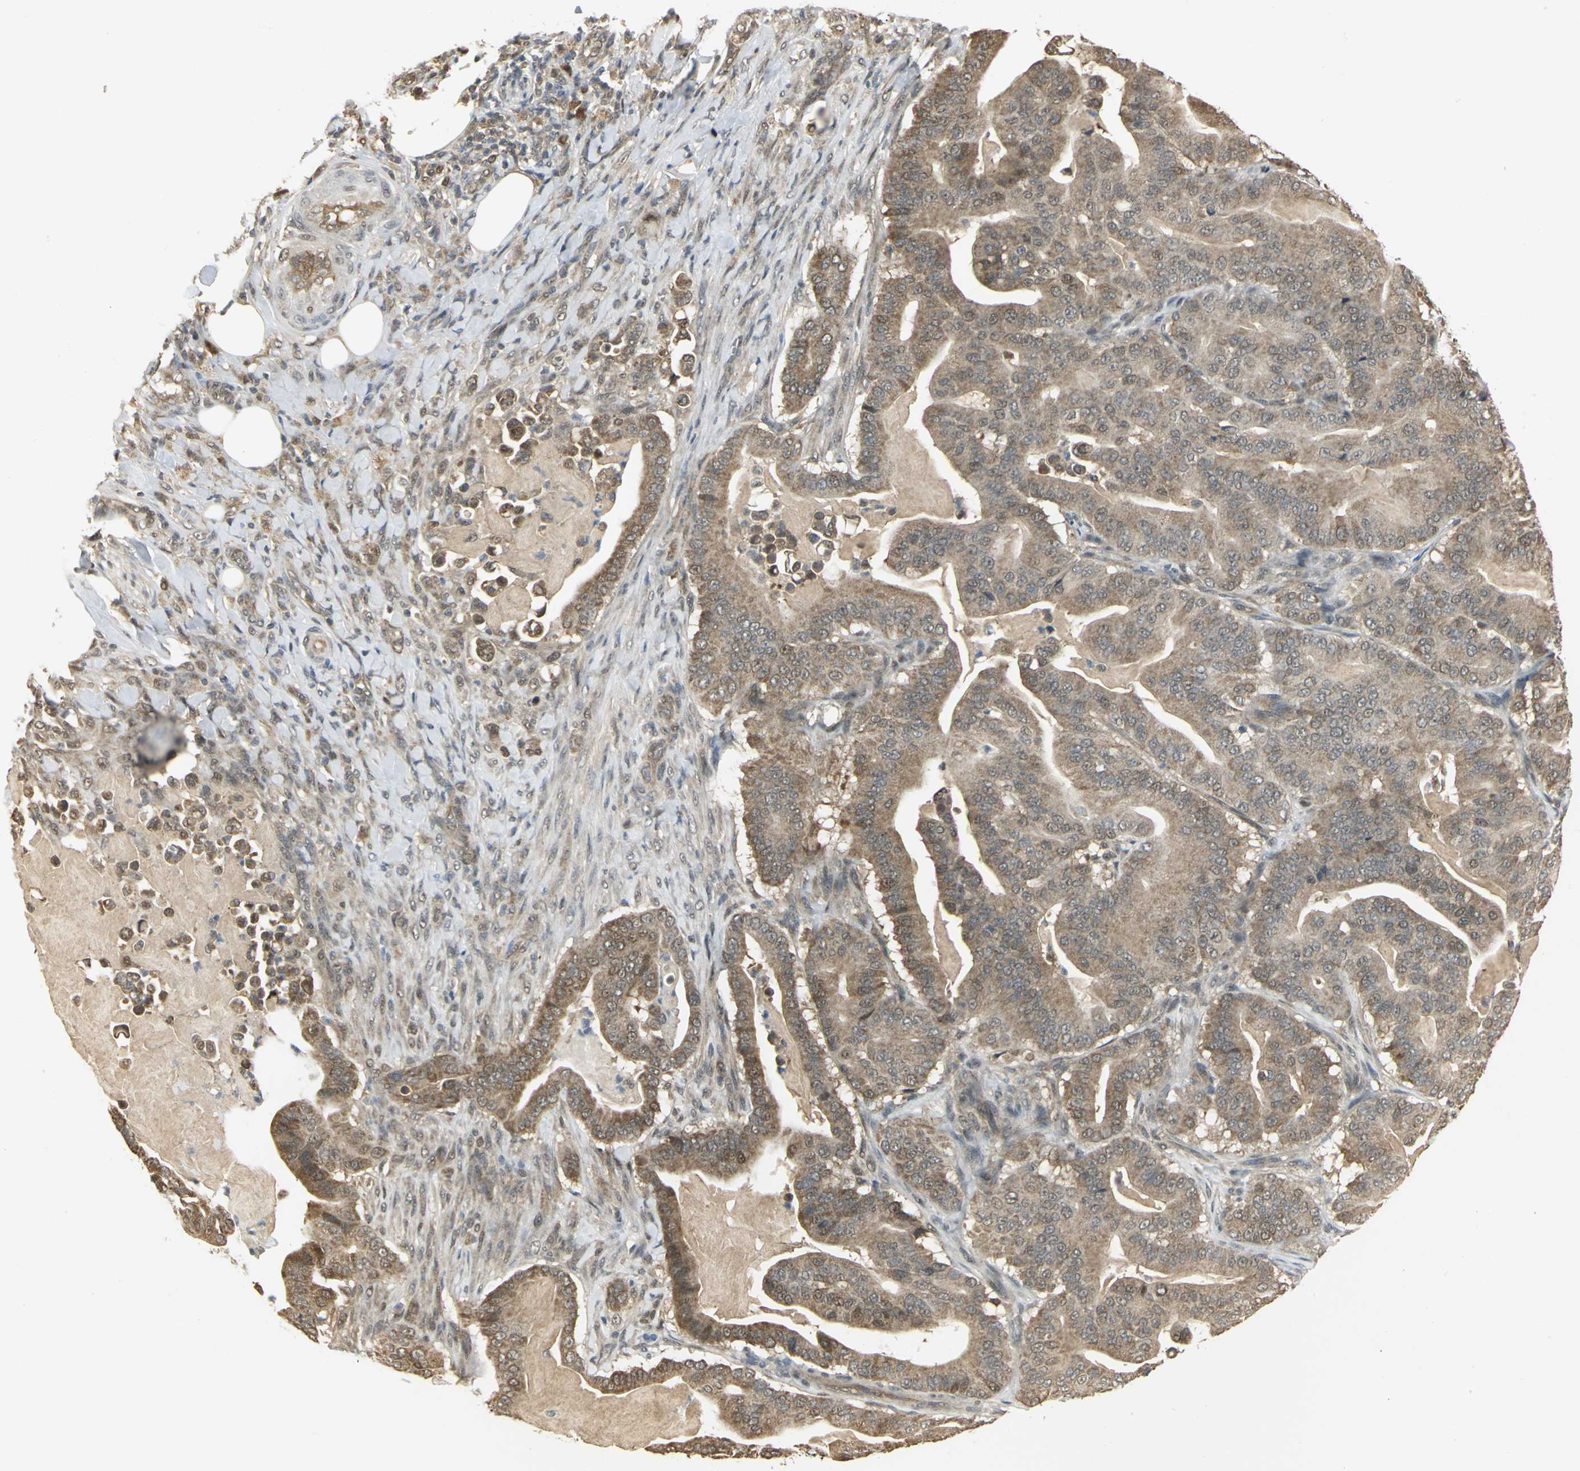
{"staining": {"intensity": "moderate", "quantity": ">75%", "location": "cytoplasmic/membranous"}, "tissue": "pancreatic cancer", "cell_type": "Tumor cells", "image_type": "cancer", "snomed": [{"axis": "morphology", "description": "Adenocarcinoma, NOS"}, {"axis": "topography", "description": "Pancreas"}], "caption": "Immunohistochemical staining of human pancreatic cancer (adenocarcinoma) exhibits medium levels of moderate cytoplasmic/membranous protein expression in approximately >75% of tumor cells.", "gene": "PSMC4", "patient": {"sex": "male", "age": 63}}